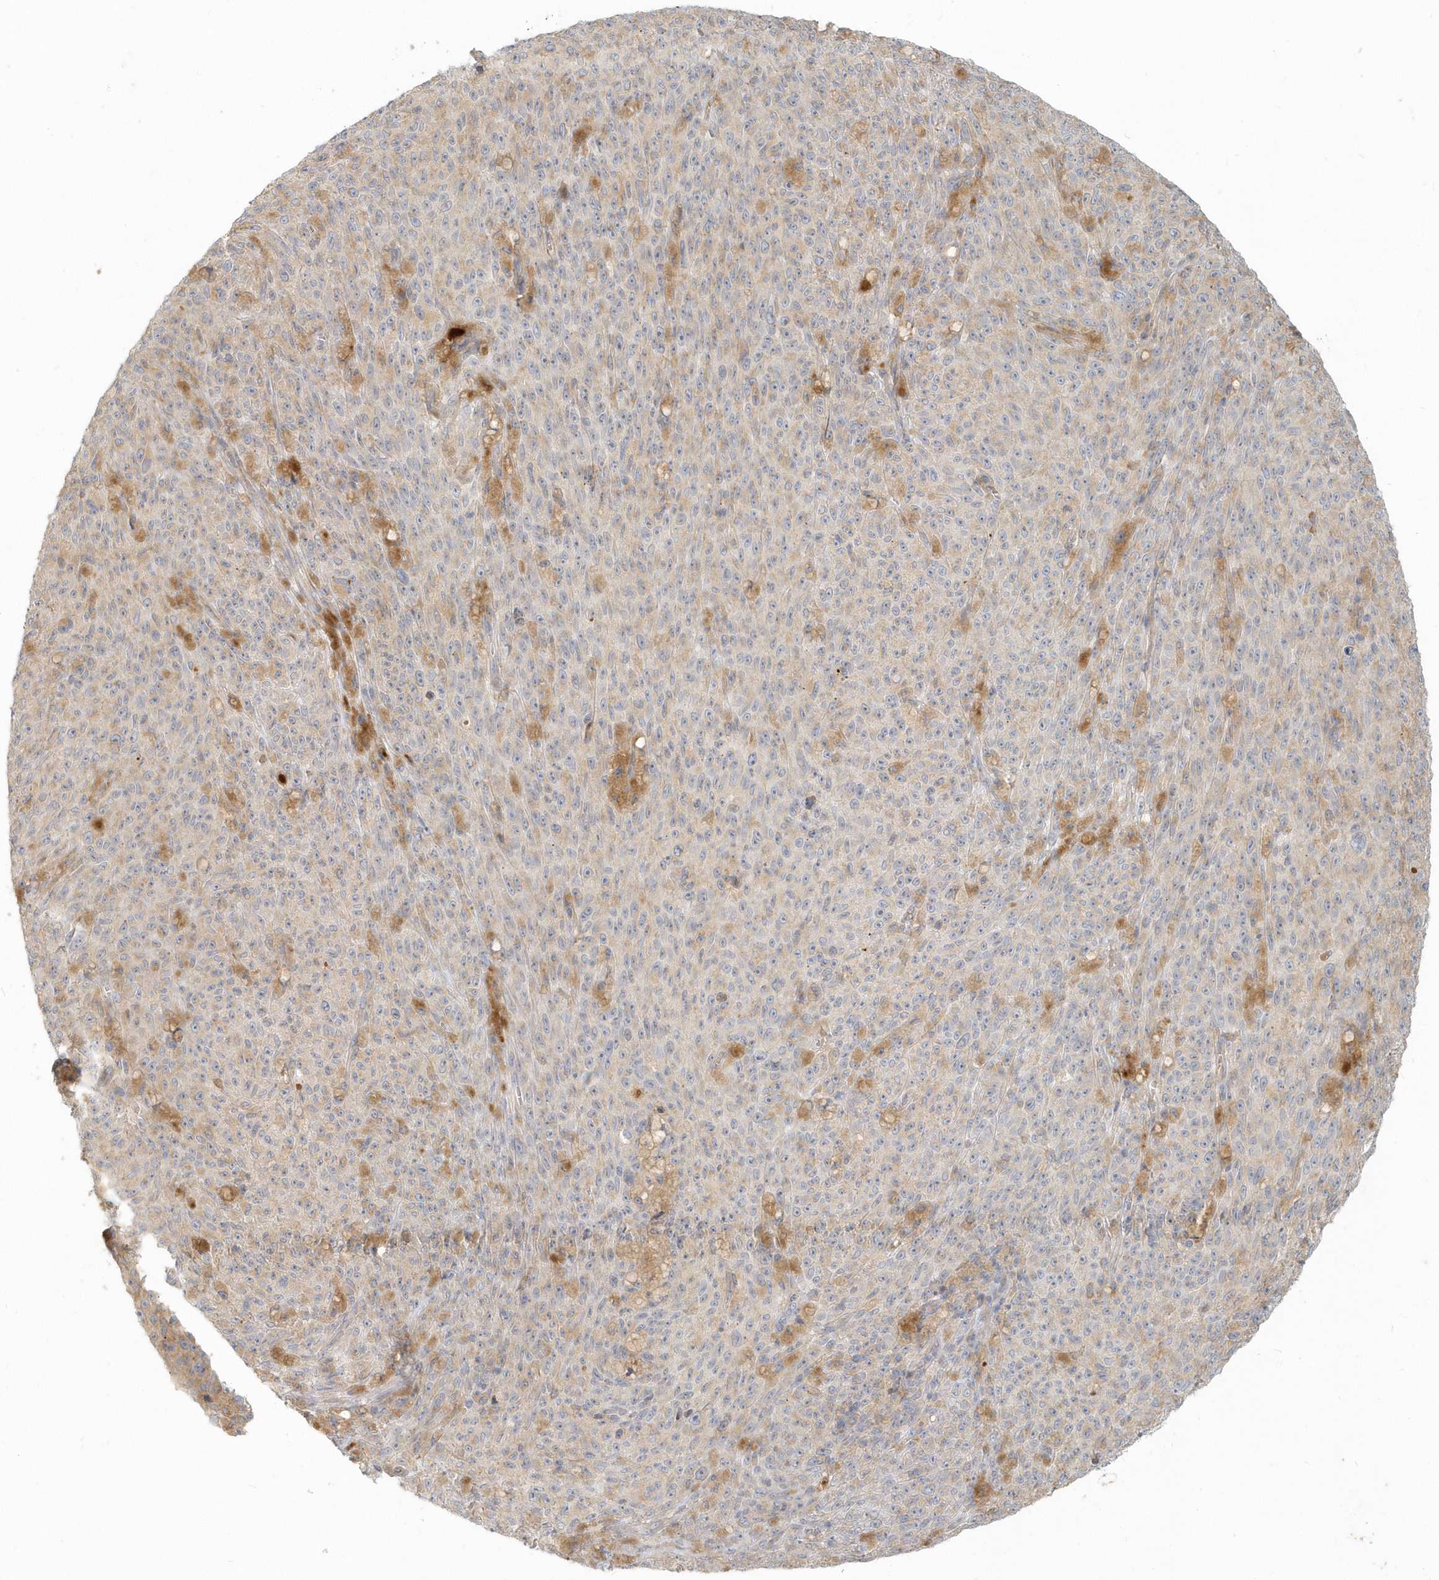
{"staining": {"intensity": "negative", "quantity": "none", "location": "none"}, "tissue": "melanoma", "cell_type": "Tumor cells", "image_type": "cancer", "snomed": [{"axis": "morphology", "description": "Malignant melanoma, NOS"}, {"axis": "topography", "description": "Skin"}], "caption": "Immunohistochemistry histopathology image of melanoma stained for a protein (brown), which displays no positivity in tumor cells.", "gene": "NAPB", "patient": {"sex": "female", "age": 82}}